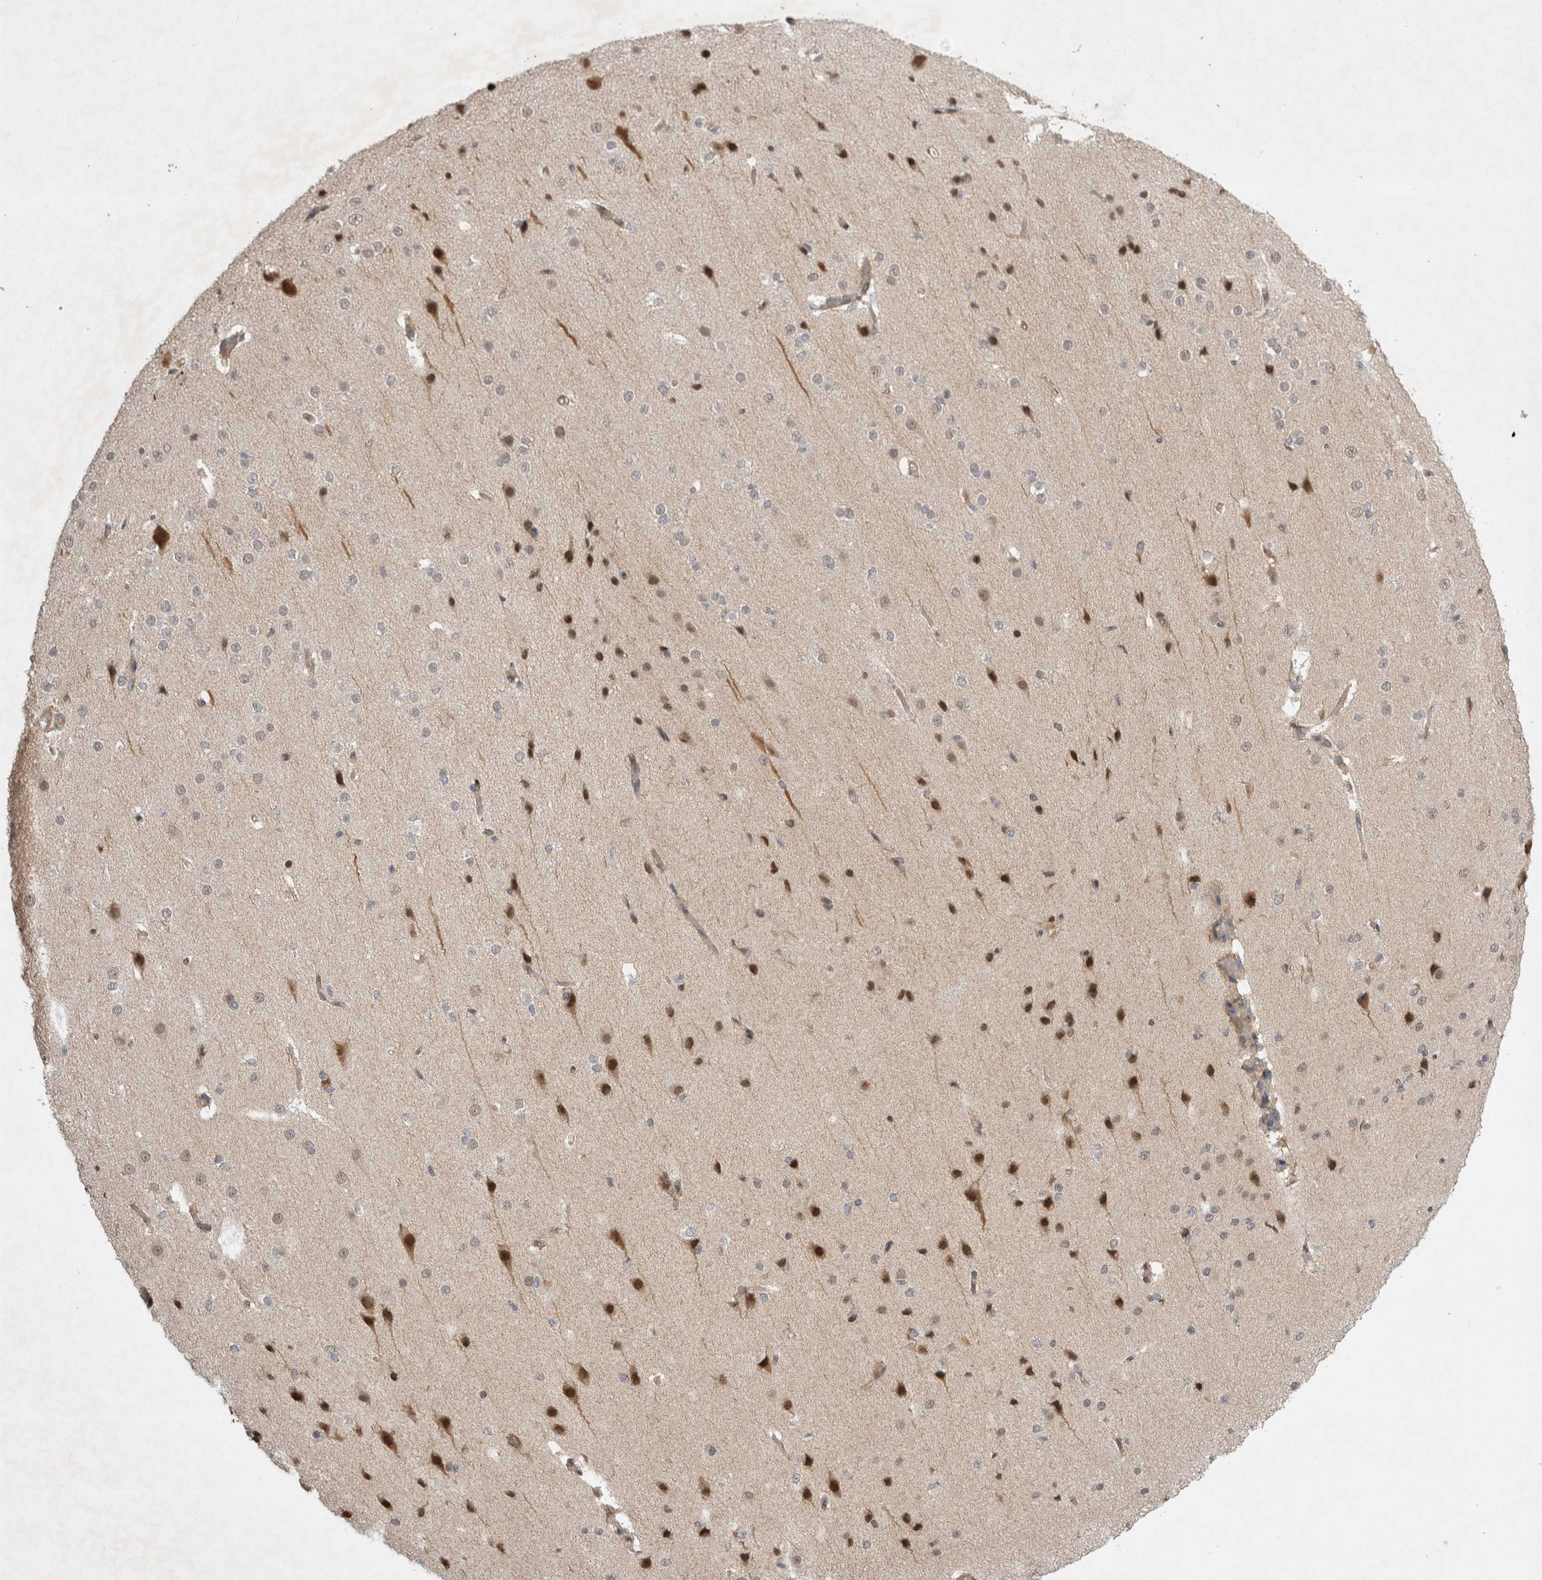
{"staining": {"intensity": "weak", "quantity": ">75%", "location": "cytoplasmic/membranous"}, "tissue": "cerebral cortex", "cell_type": "Endothelial cells", "image_type": "normal", "snomed": [{"axis": "morphology", "description": "Normal tissue, NOS"}, {"axis": "morphology", "description": "Developmental malformation"}, {"axis": "topography", "description": "Cerebral cortex"}], "caption": "Protein staining of unremarkable cerebral cortex exhibits weak cytoplasmic/membranous staining in approximately >75% of endothelial cells. The protein of interest is shown in brown color, while the nuclei are stained blue.", "gene": "EIF2AK1", "patient": {"sex": "female", "age": 30}}